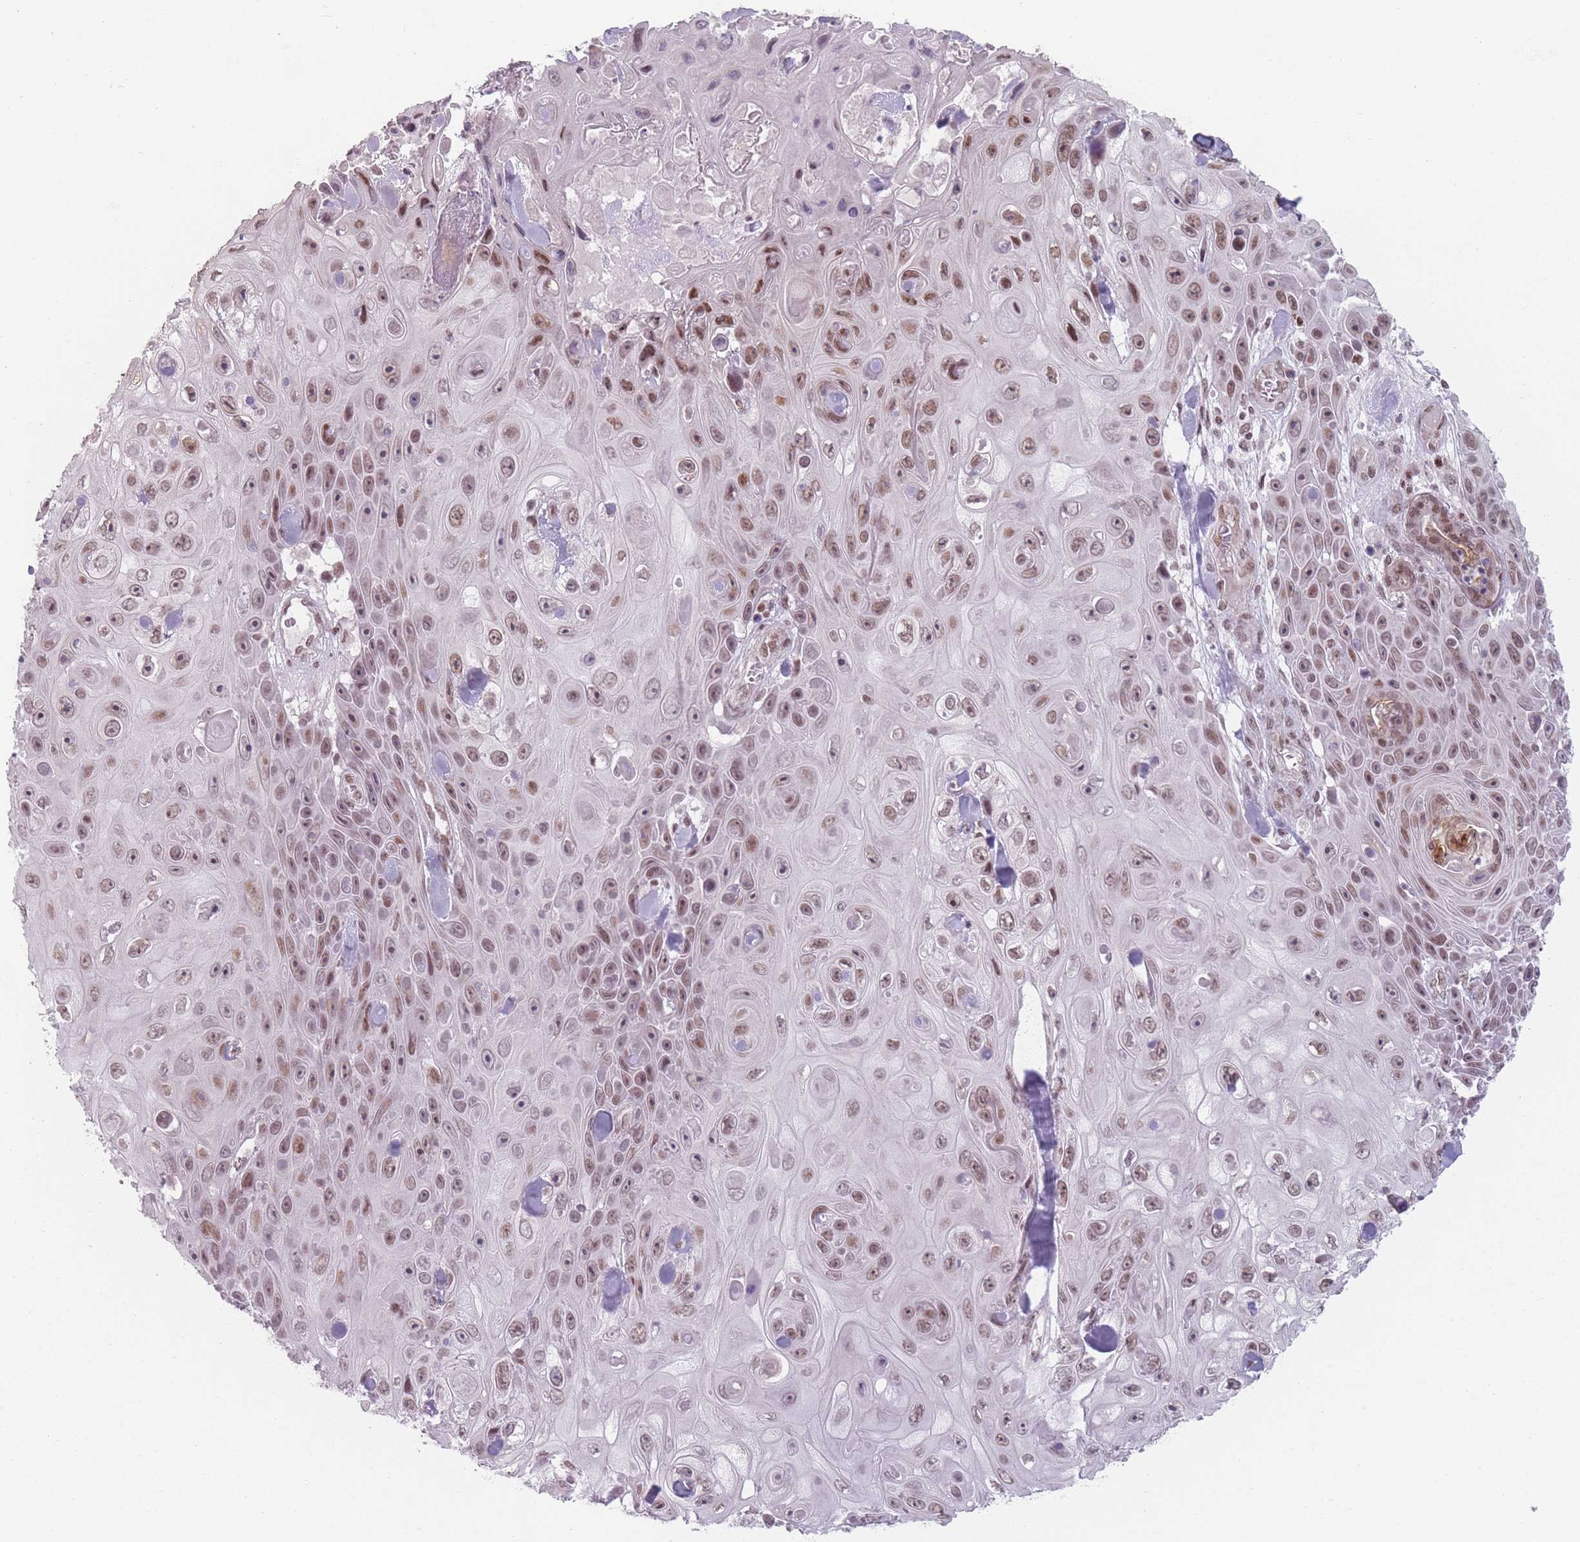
{"staining": {"intensity": "moderate", "quantity": ">75%", "location": "nuclear"}, "tissue": "skin cancer", "cell_type": "Tumor cells", "image_type": "cancer", "snomed": [{"axis": "morphology", "description": "Squamous cell carcinoma, NOS"}, {"axis": "topography", "description": "Skin"}], "caption": "Tumor cells display moderate nuclear staining in approximately >75% of cells in skin cancer. (Brightfield microscopy of DAB IHC at high magnification).", "gene": "SH3BGRL2", "patient": {"sex": "male", "age": 82}}